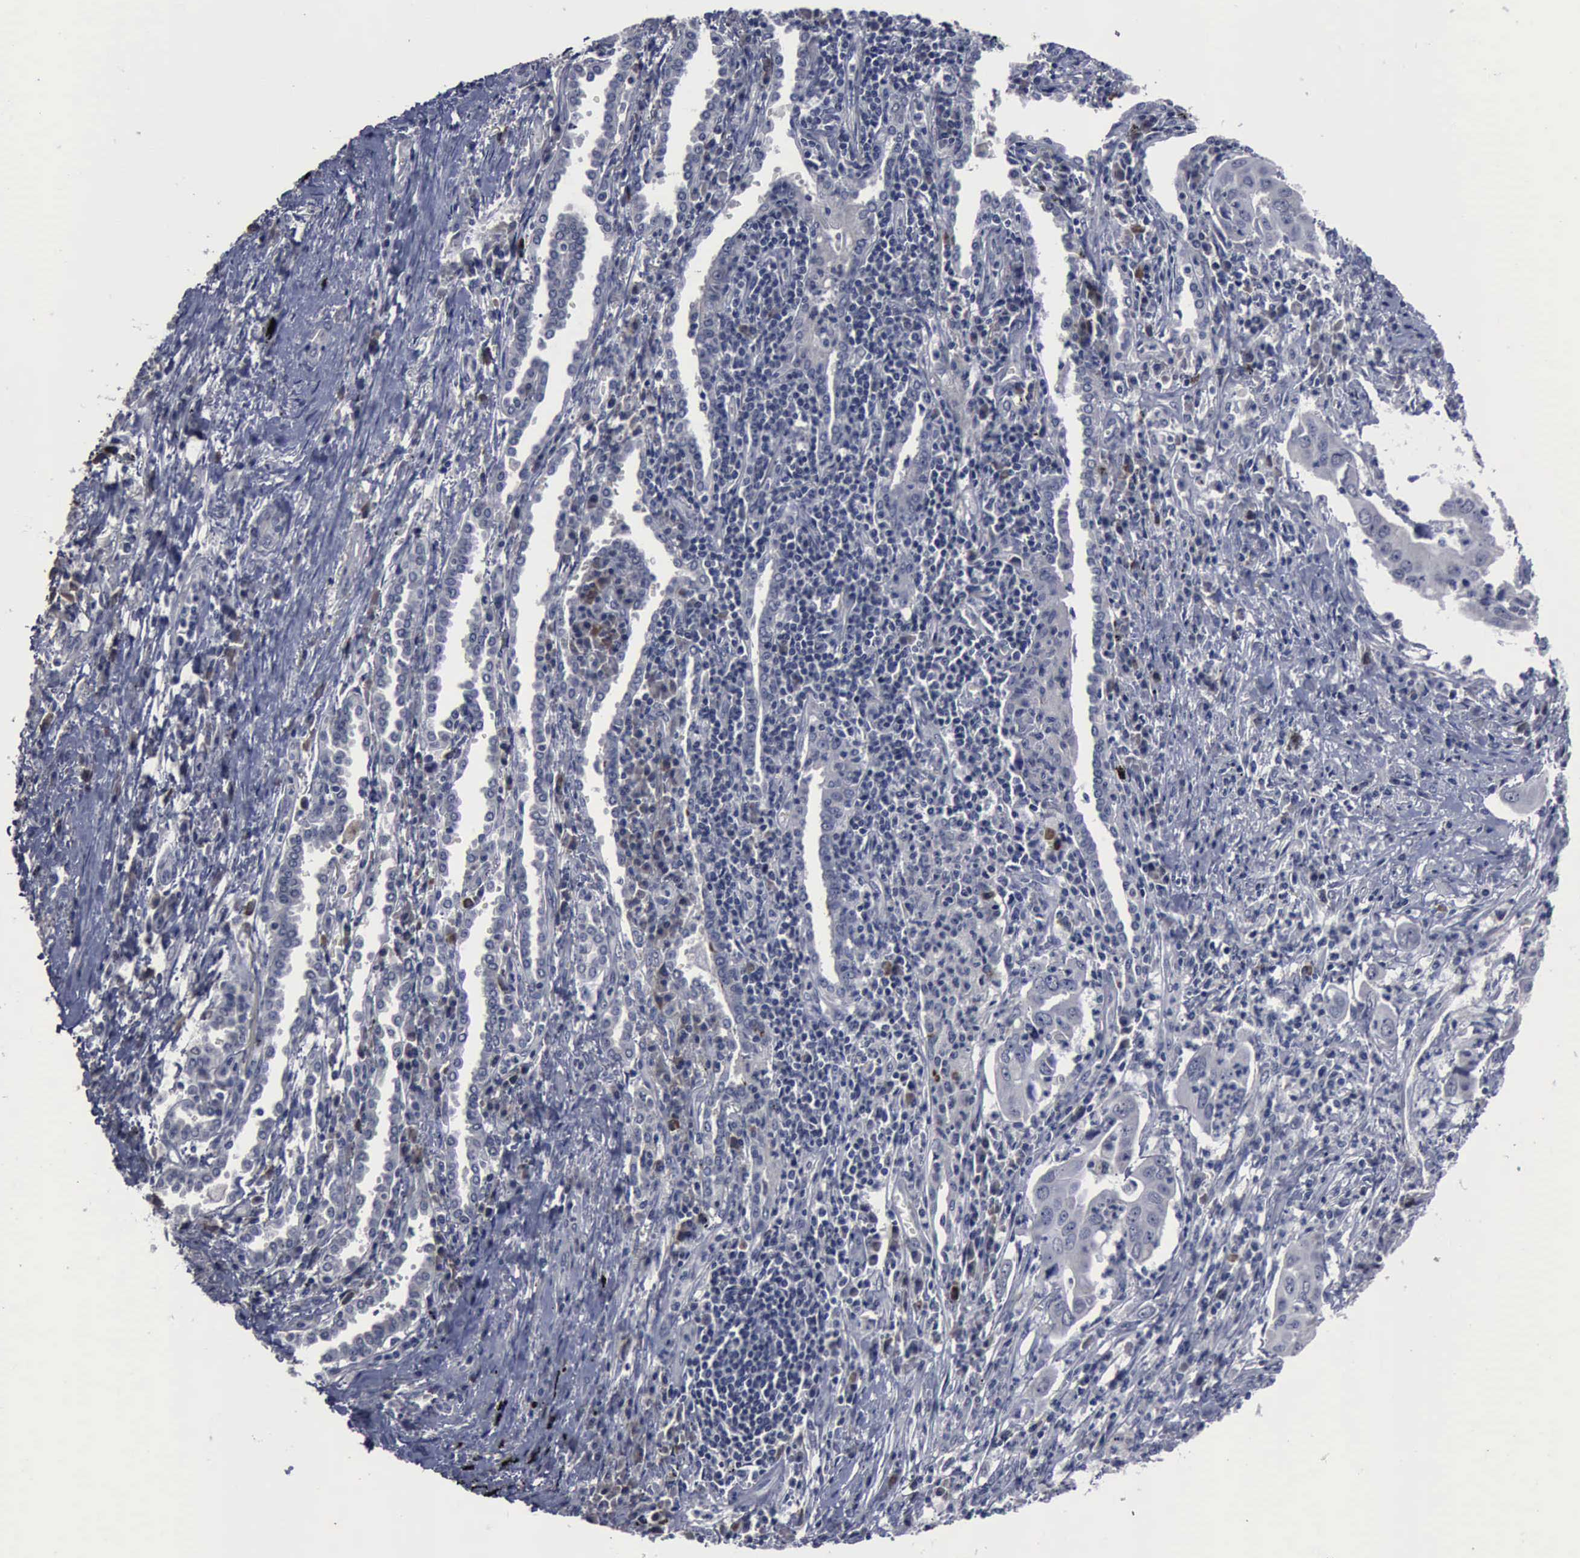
{"staining": {"intensity": "negative", "quantity": "none", "location": "none"}, "tissue": "lung cancer", "cell_type": "Tumor cells", "image_type": "cancer", "snomed": [{"axis": "morphology", "description": "Adenocarcinoma, NOS"}, {"axis": "topography", "description": "Lung"}], "caption": "Adenocarcinoma (lung) was stained to show a protein in brown. There is no significant expression in tumor cells.", "gene": "MYO18B", "patient": {"sex": "male", "age": 48}}